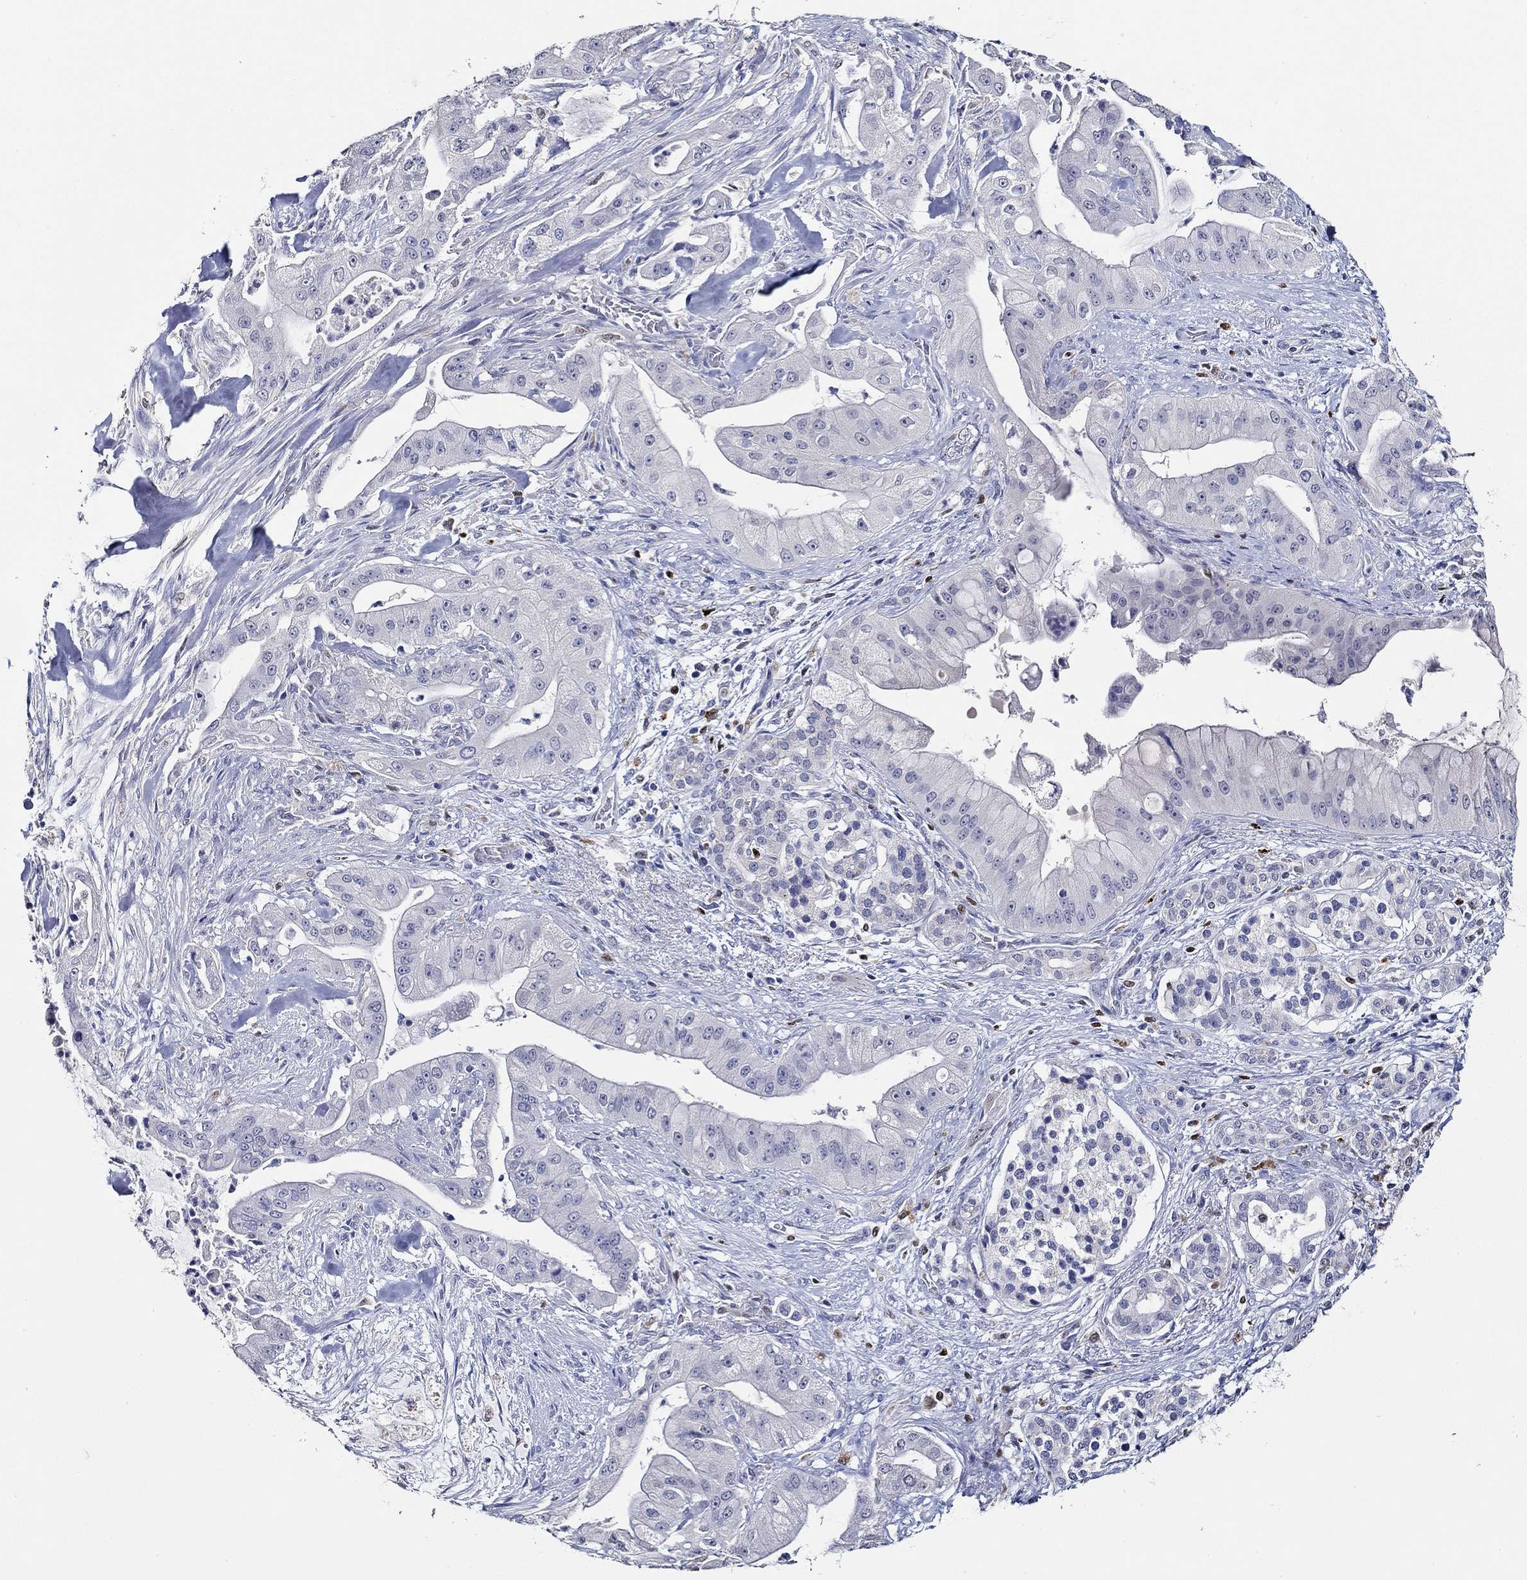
{"staining": {"intensity": "negative", "quantity": "none", "location": "none"}, "tissue": "pancreatic cancer", "cell_type": "Tumor cells", "image_type": "cancer", "snomed": [{"axis": "morphology", "description": "Normal tissue, NOS"}, {"axis": "morphology", "description": "Inflammation, NOS"}, {"axis": "morphology", "description": "Adenocarcinoma, NOS"}, {"axis": "topography", "description": "Pancreas"}], "caption": "Pancreatic cancer stained for a protein using immunohistochemistry (IHC) exhibits no positivity tumor cells.", "gene": "GATA2", "patient": {"sex": "male", "age": 57}}